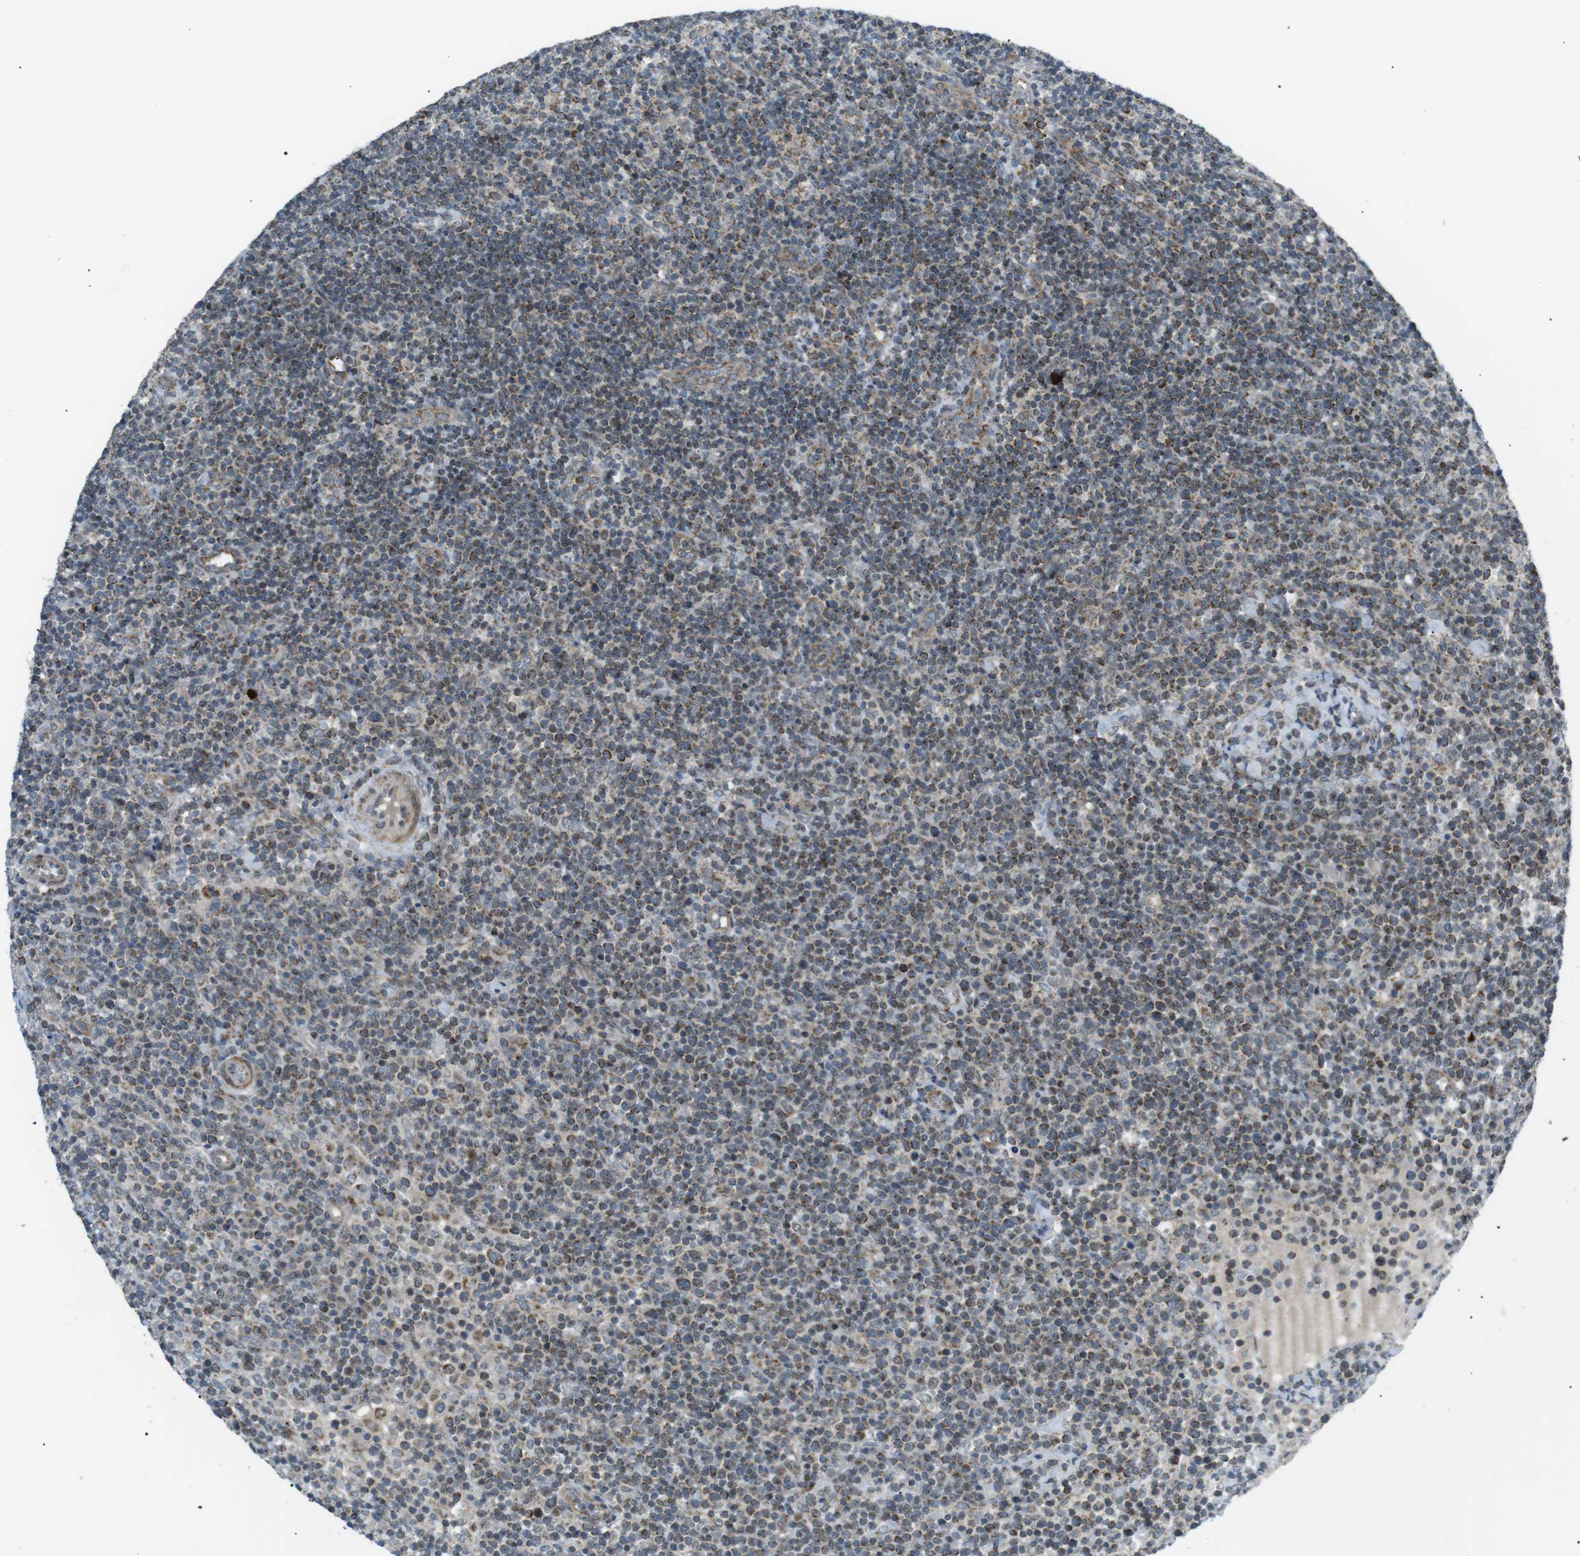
{"staining": {"intensity": "moderate", "quantity": ">75%", "location": "cytoplasmic/membranous"}, "tissue": "lymphoma", "cell_type": "Tumor cells", "image_type": "cancer", "snomed": [{"axis": "morphology", "description": "Malignant lymphoma, non-Hodgkin's type, High grade"}, {"axis": "topography", "description": "Lymph node"}], "caption": "This is a micrograph of immunohistochemistry staining of high-grade malignant lymphoma, non-Hodgkin's type, which shows moderate staining in the cytoplasmic/membranous of tumor cells.", "gene": "ARID5B", "patient": {"sex": "male", "age": 61}}